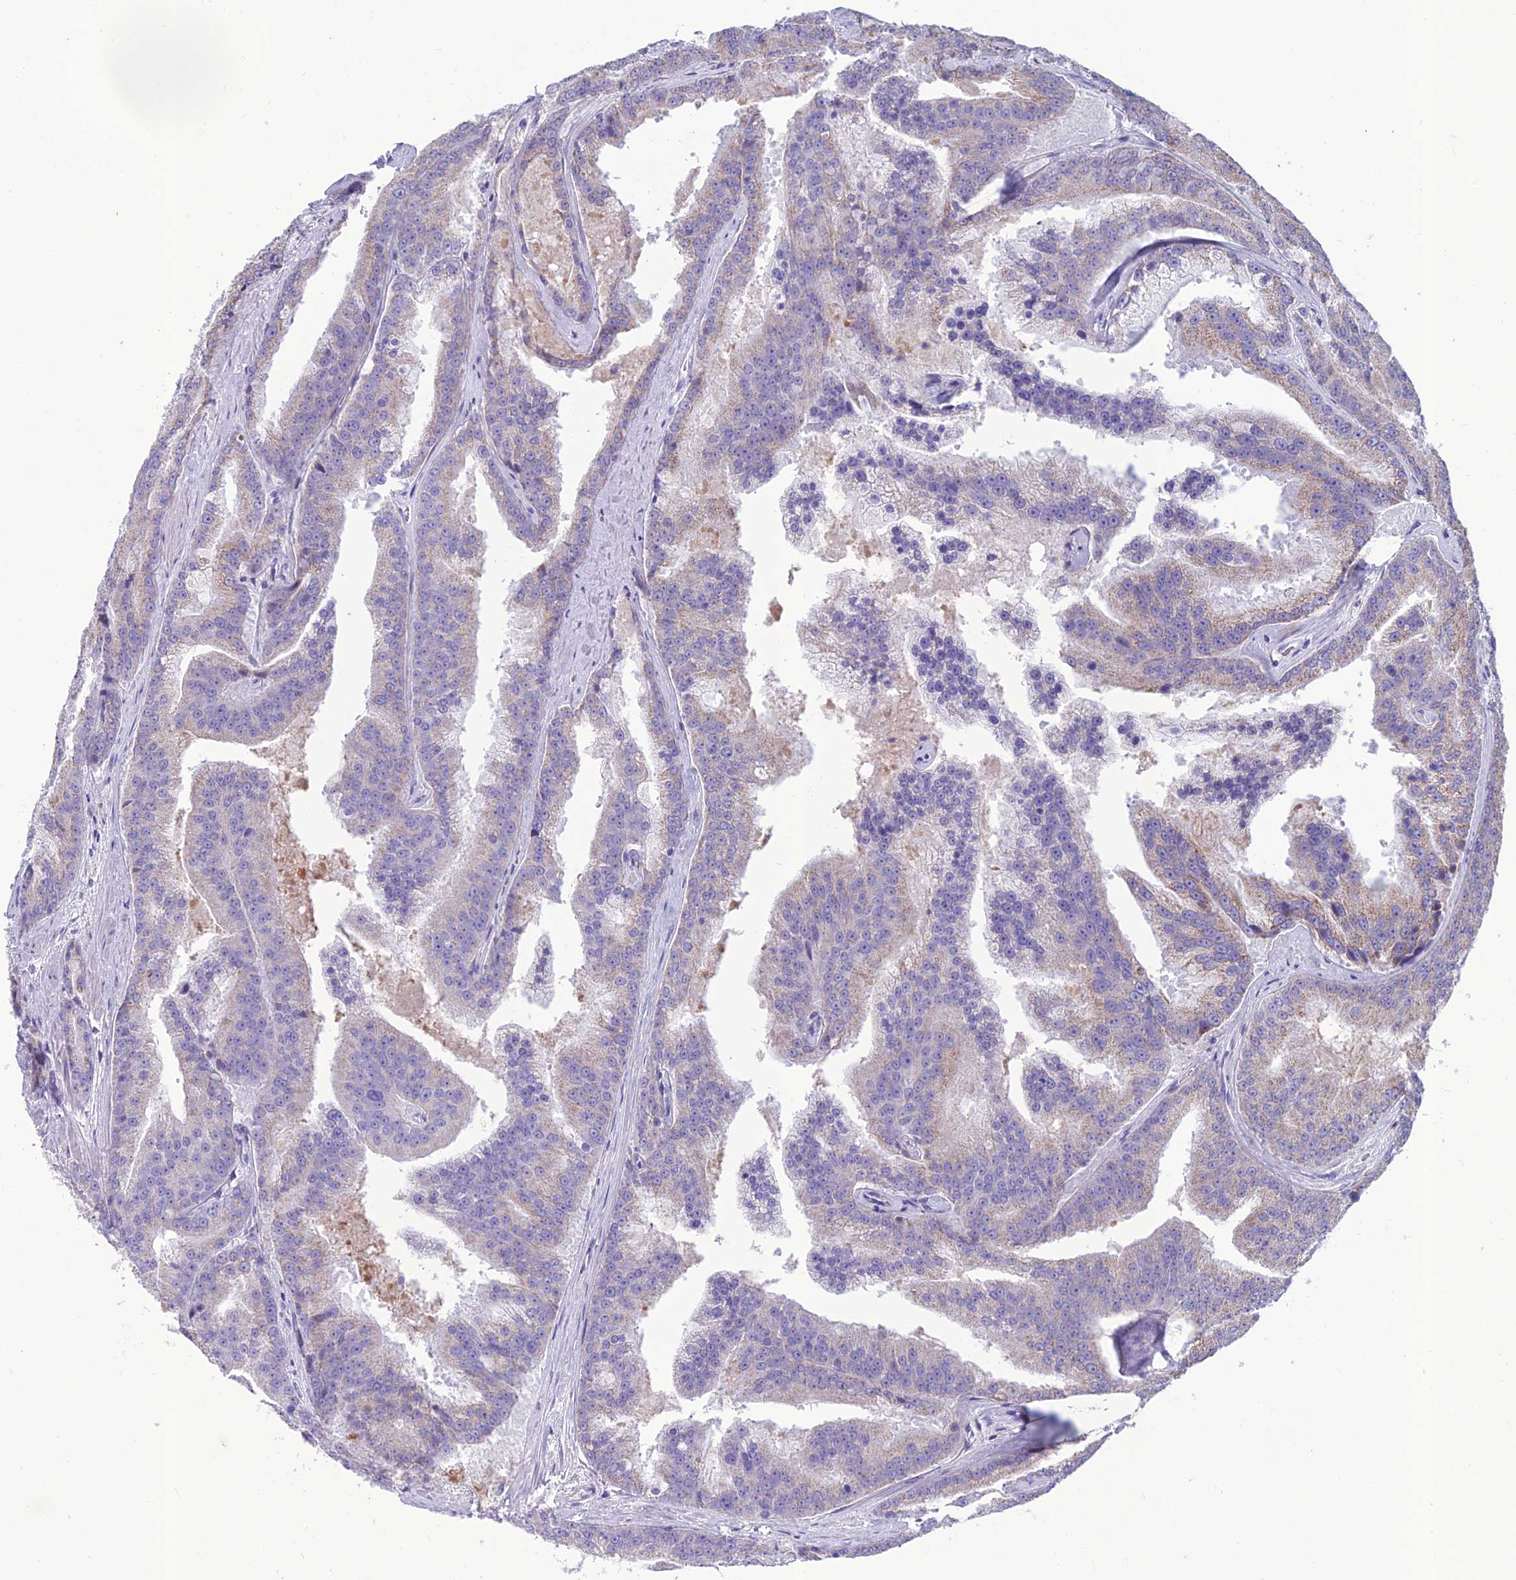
{"staining": {"intensity": "weak", "quantity": "<25%", "location": "cytoplasmic/membranous"}, "tissue": "prostate cancer", "cell_type": "Tumor cells", "image_type": "cancer", "snomed": [{"axis": "morphology", "description": "Adenocarcinoma, High grade"}, {"axis": "topography", "description": "Prostate"}], "caption": "Protein analysis of adenocarcinoma (high-grade) (prostate) reveals no significant expression in tumor cells.", "gene": "BHMT2", "patient": {"sex": "male", "age": 61}}